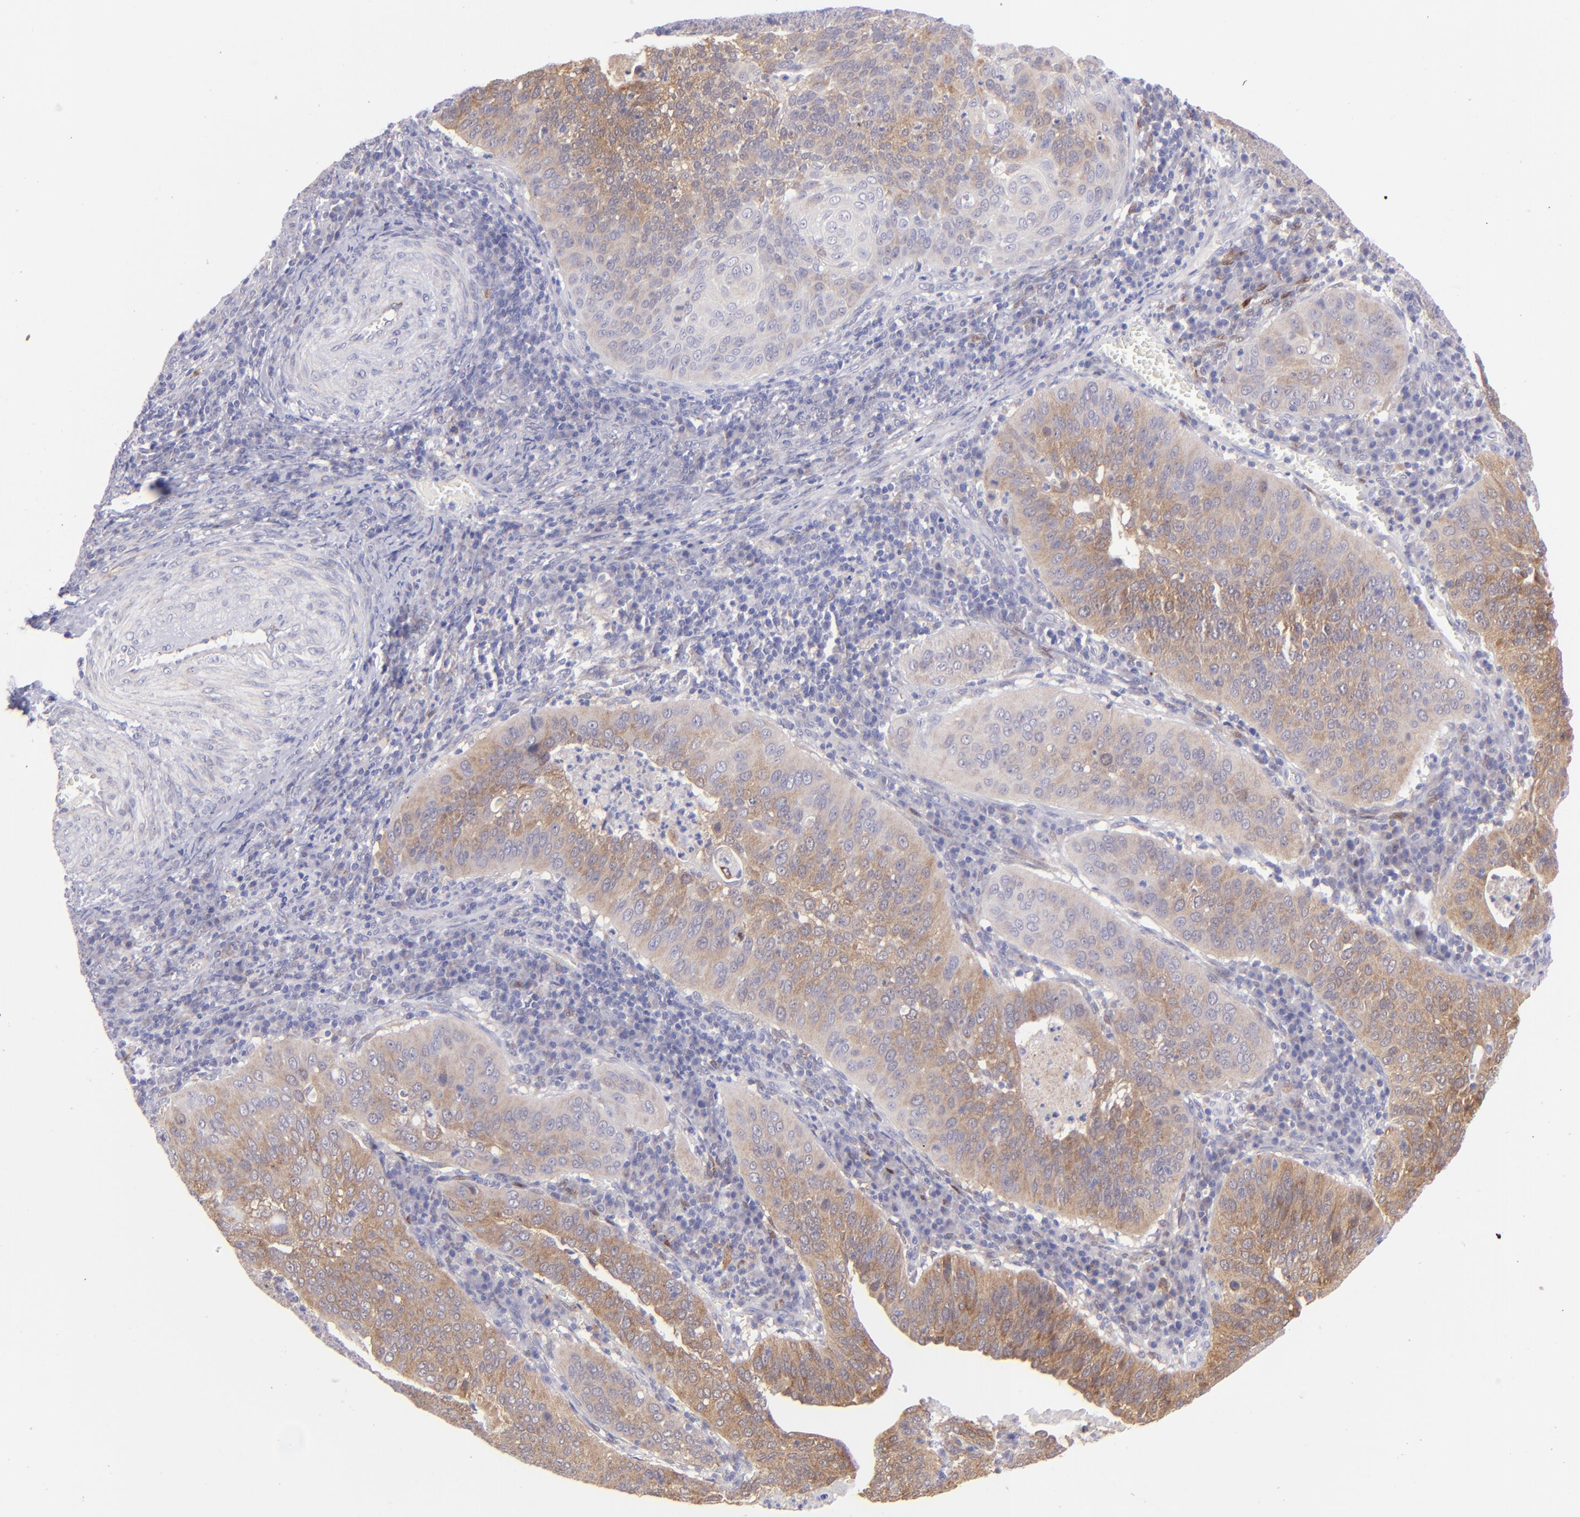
{"staining": {"intensity": "moderate", "quantity": ">75%", "location": "cytoplasmic/membranous"}, "tissue": "cervical cancer", "cell_type": "Tumor cells", "image_type": "cancer", "snomed": [{"axis": "morphology", "description": "Squamous cell carcinoma, NOS"}, {"axis": "topography", "description": "Cervix"}], "caption": "Immunohistochemical staining of cervical cancer (squamous cell carcinoma) exhibits medium levels of moderate cytoplasmic/membranous protein positivity in approximately >75% of tumor cells. Using DAB (3,3'-diaminobenzidine) (brown) and hematoxylin (blue) stains, captured at high magnification using brightfield microscopy.", "gene": "SH2D4A", "patient": {"sex": "female", "age": 39}}